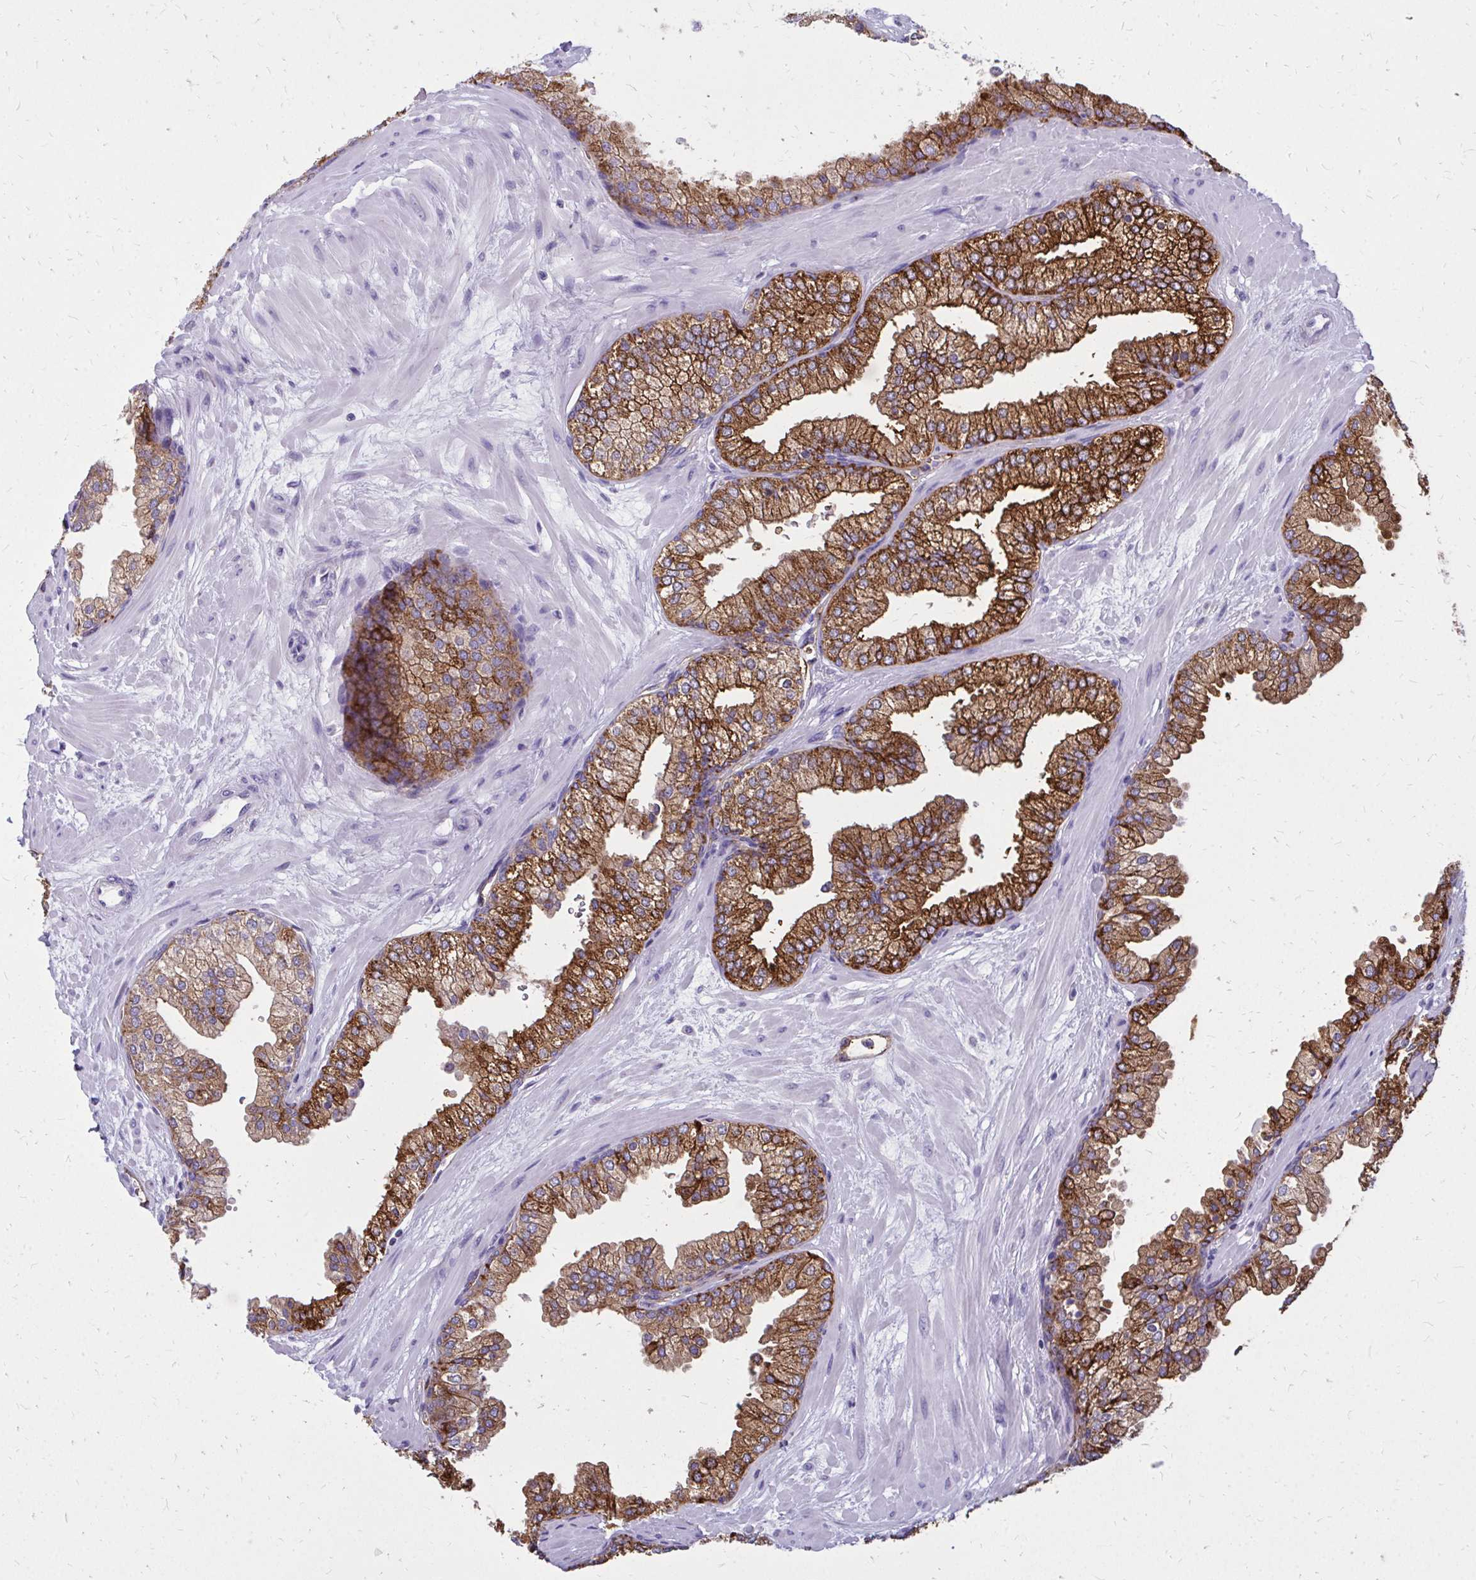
{"staining": {"intensity": "strong", "quantity": "25%-75%", "location": "cytoplasmic/membranous"}, "tissue": "prostate", "cell_type": "Glandular cells", "image_type": "normal", "snomed": [{"axis": "morphology", "description": "Normal tissue, NOS"}, {"axis": "topography", "description": "Prostate"}, {"axis": "topography", "description": "Peripheral nerve tissue"}], "caption": "Brown immunohistochemical staining in normal human prostate reveals strong cytoplasmic/membranous staining in approximately 25%-75% of glandular cells.", "gene": "MARCKSL1", "patient": {"sex": "male", "age": 61}}